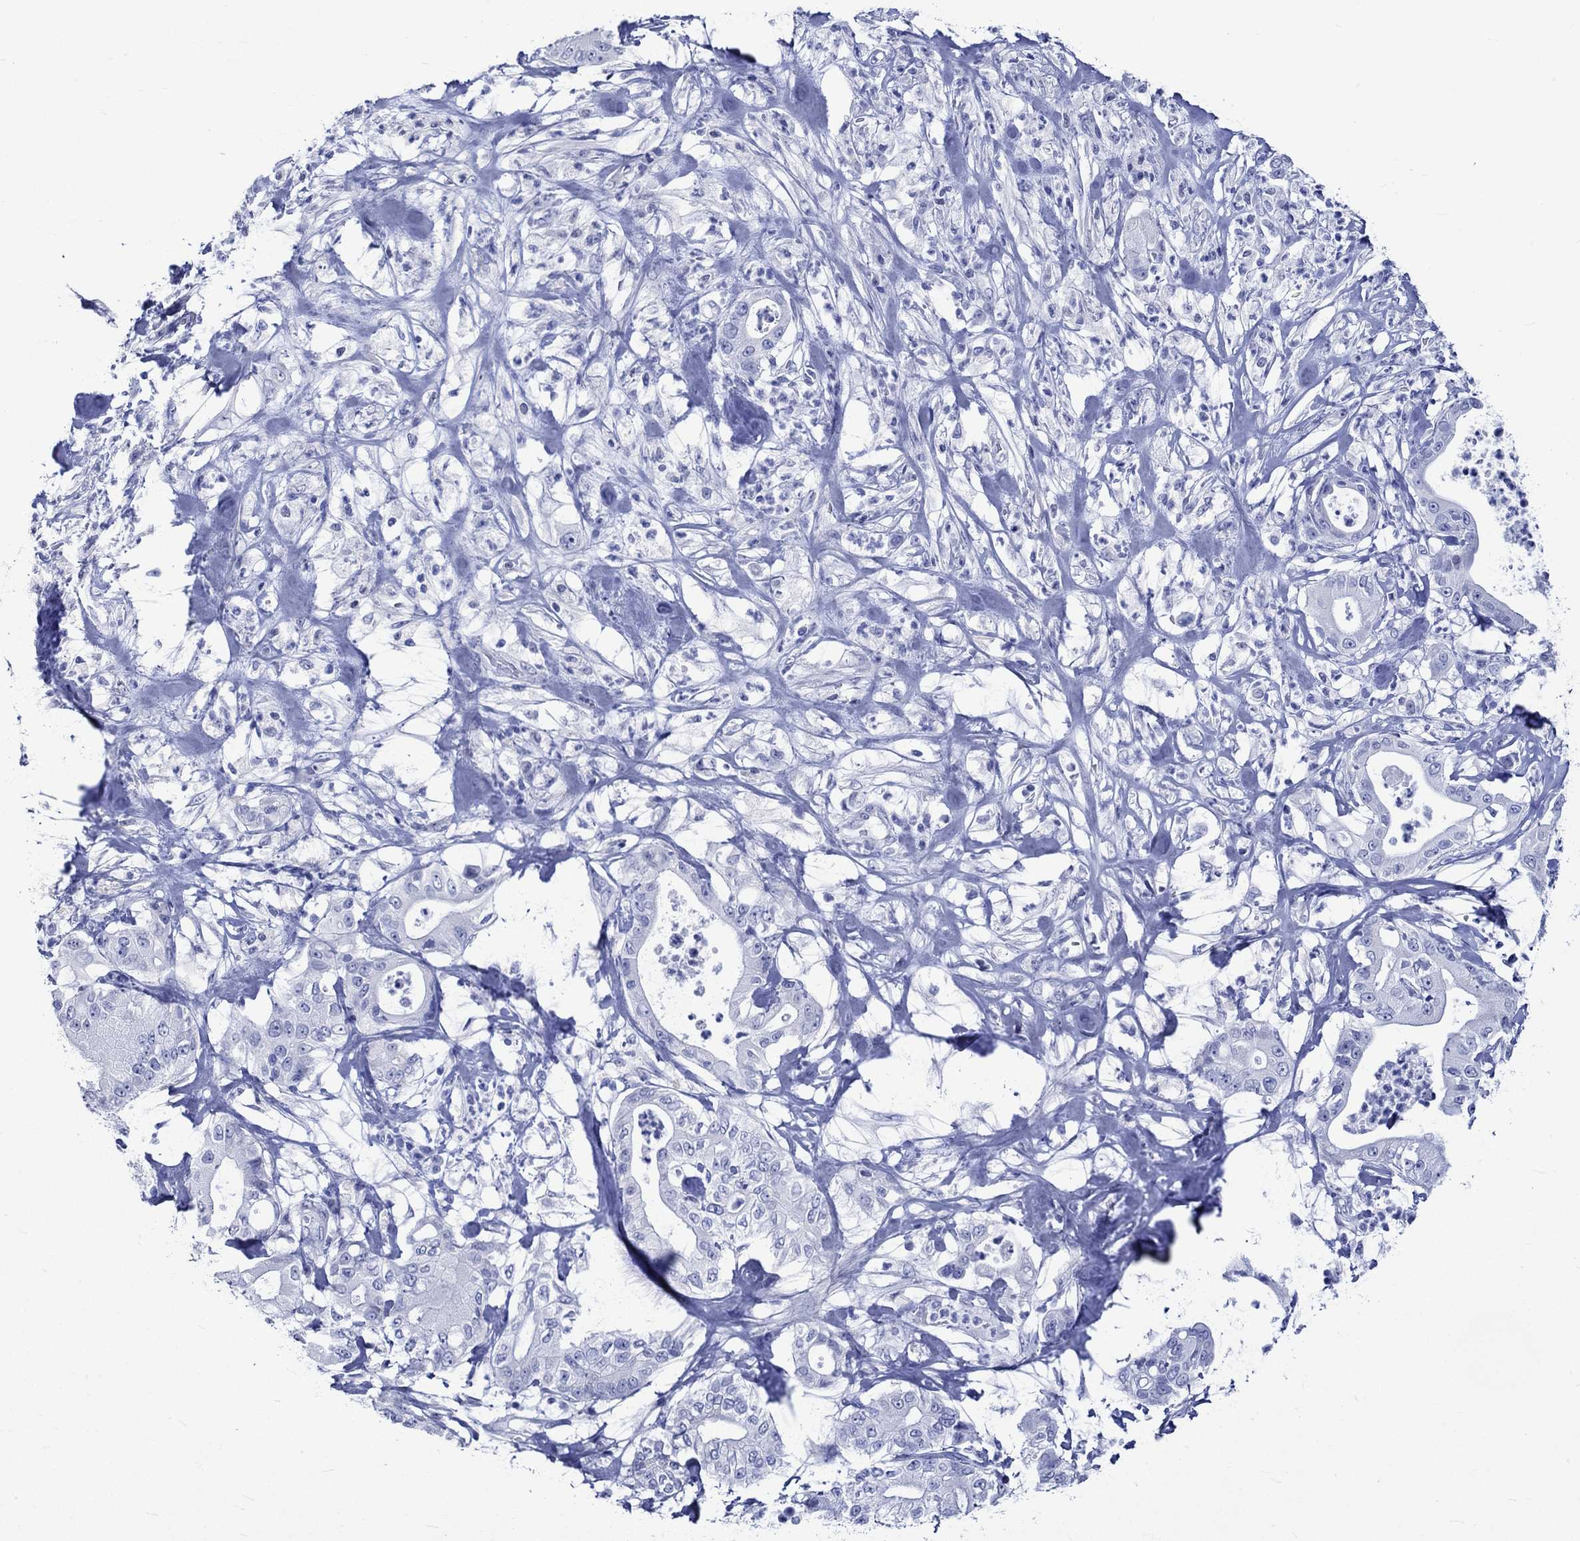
{"staining": {"intensity": "negative", "quantity": "none", "location": "none"}, "tissue": "pancreatic cancer", "cell_type": "Tumor cells", "image_type": "cancer", "snomed": [{"axis": "morphology", "description": "Adenocarcinoma, NOS"}, {"axis": "topography", "description": "Pancreas"}], "caption": "Immunohistochemistry (IHC) micrograph of neoplastic tissue: human adenocarcinoma (pancreatic) stained with DAB demonstrates no significant protein positivity in tumor cells. (DAB (3,3'-diaminobenzidine) IHC, high magnification).", "gene": "CRYAB", "patient": {"sex": "male", "age": 71}}